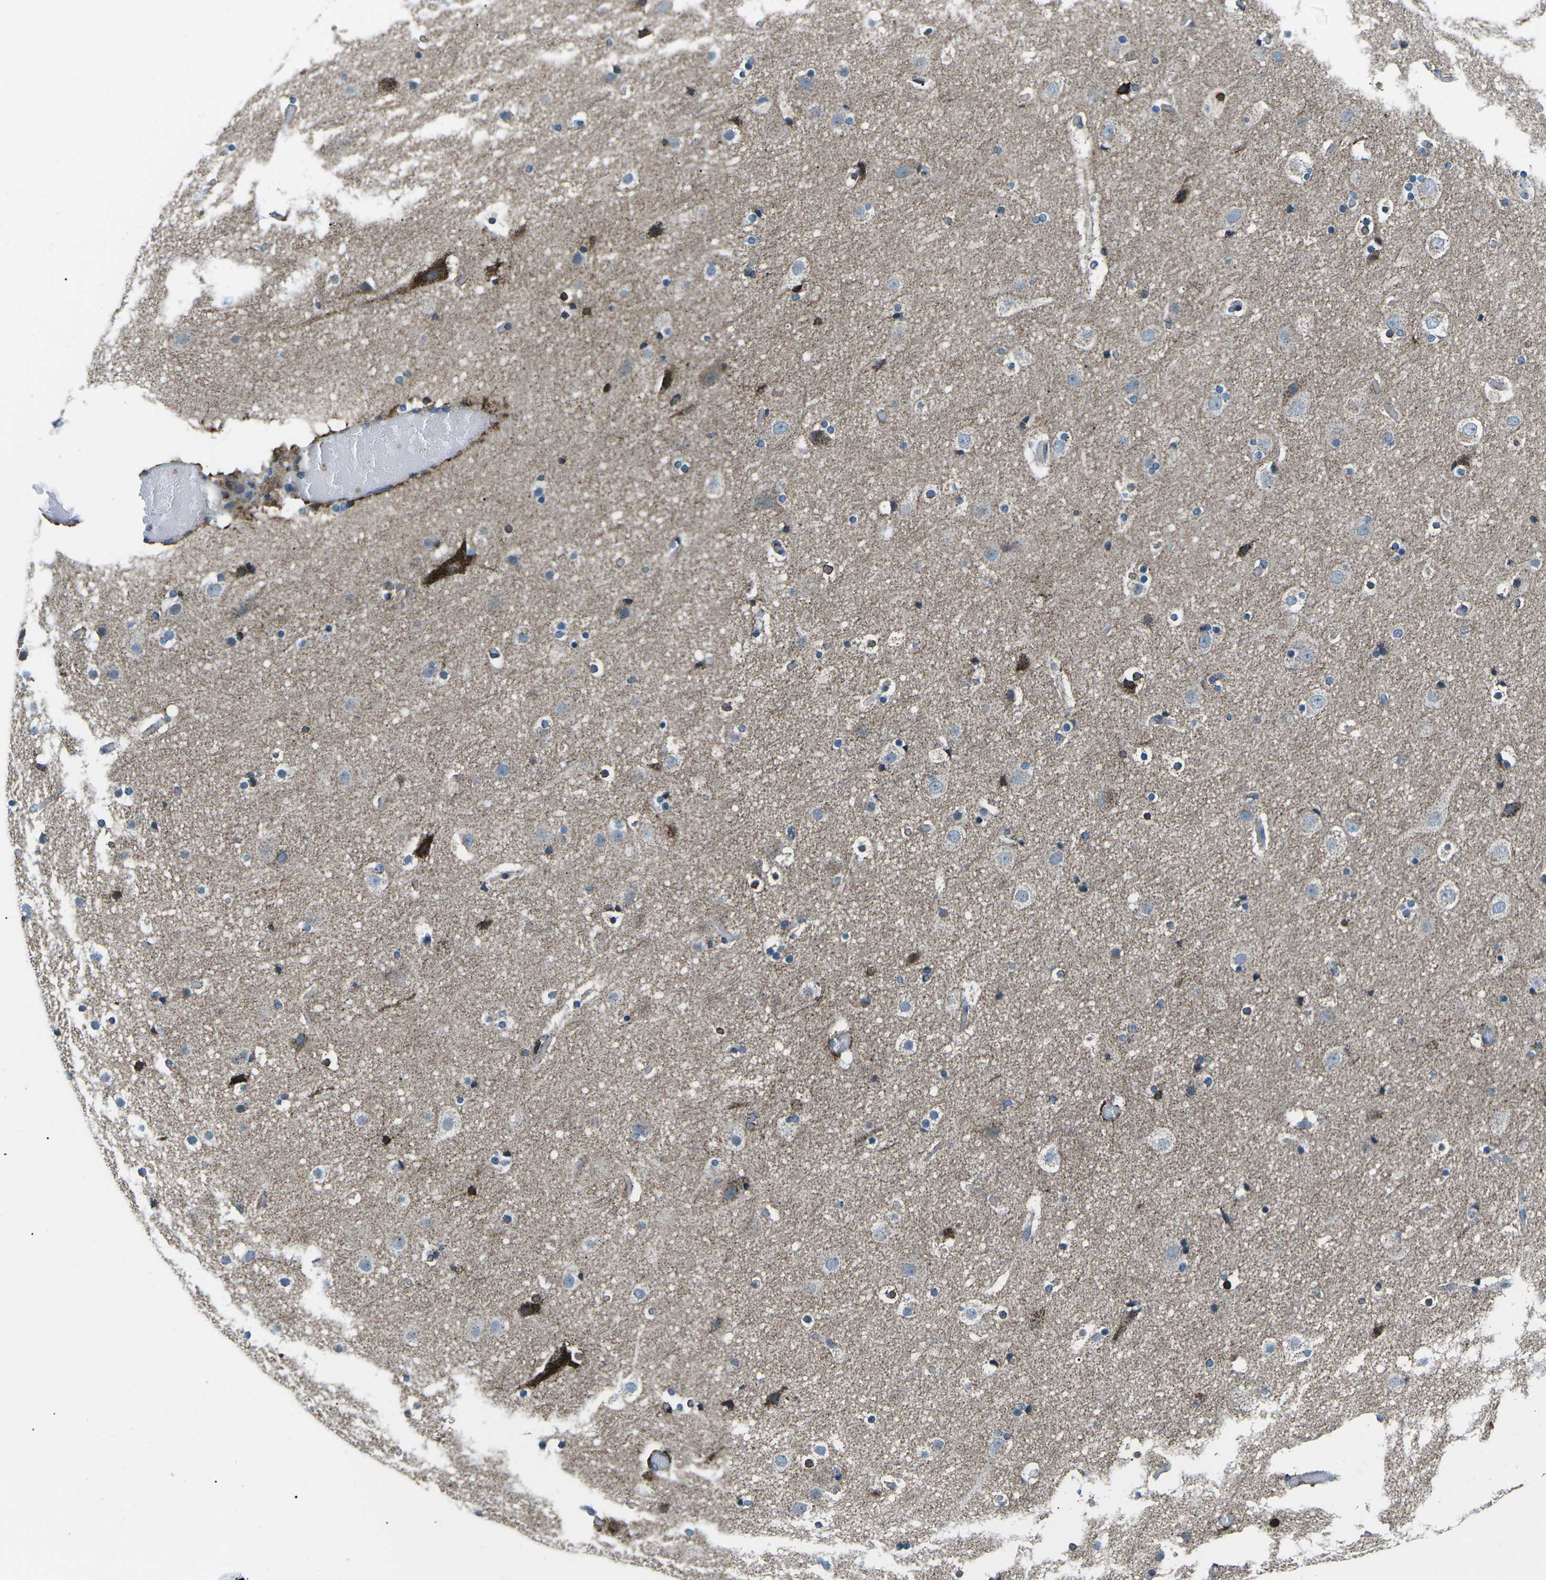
{"staining": {"intensity": "moderate", "quantity": ">75%", "location": "cytoplasmic/membranous"}, "tissue": "cerebral cortex", "cell_type": "Endothelial cells", "image_type": "normal", "snomed": [{"axis": "morphology", "description": "Normal tissue, NOS"}, {"axis": "topography", "description": "Cerebral cortex"}], "caption": "Cerebral cortex stained with immunohistochemistry (IHC) exhibits moderate cytoplasmic/membranous staining in about >75% of endothelial cells. The staining was performed using DAB, with brown indicating positive protein expression. Nuclei are stained blue with hematoxylin.", "gene": "RFESD", "patient": {"sex": "male", "age": 57}}